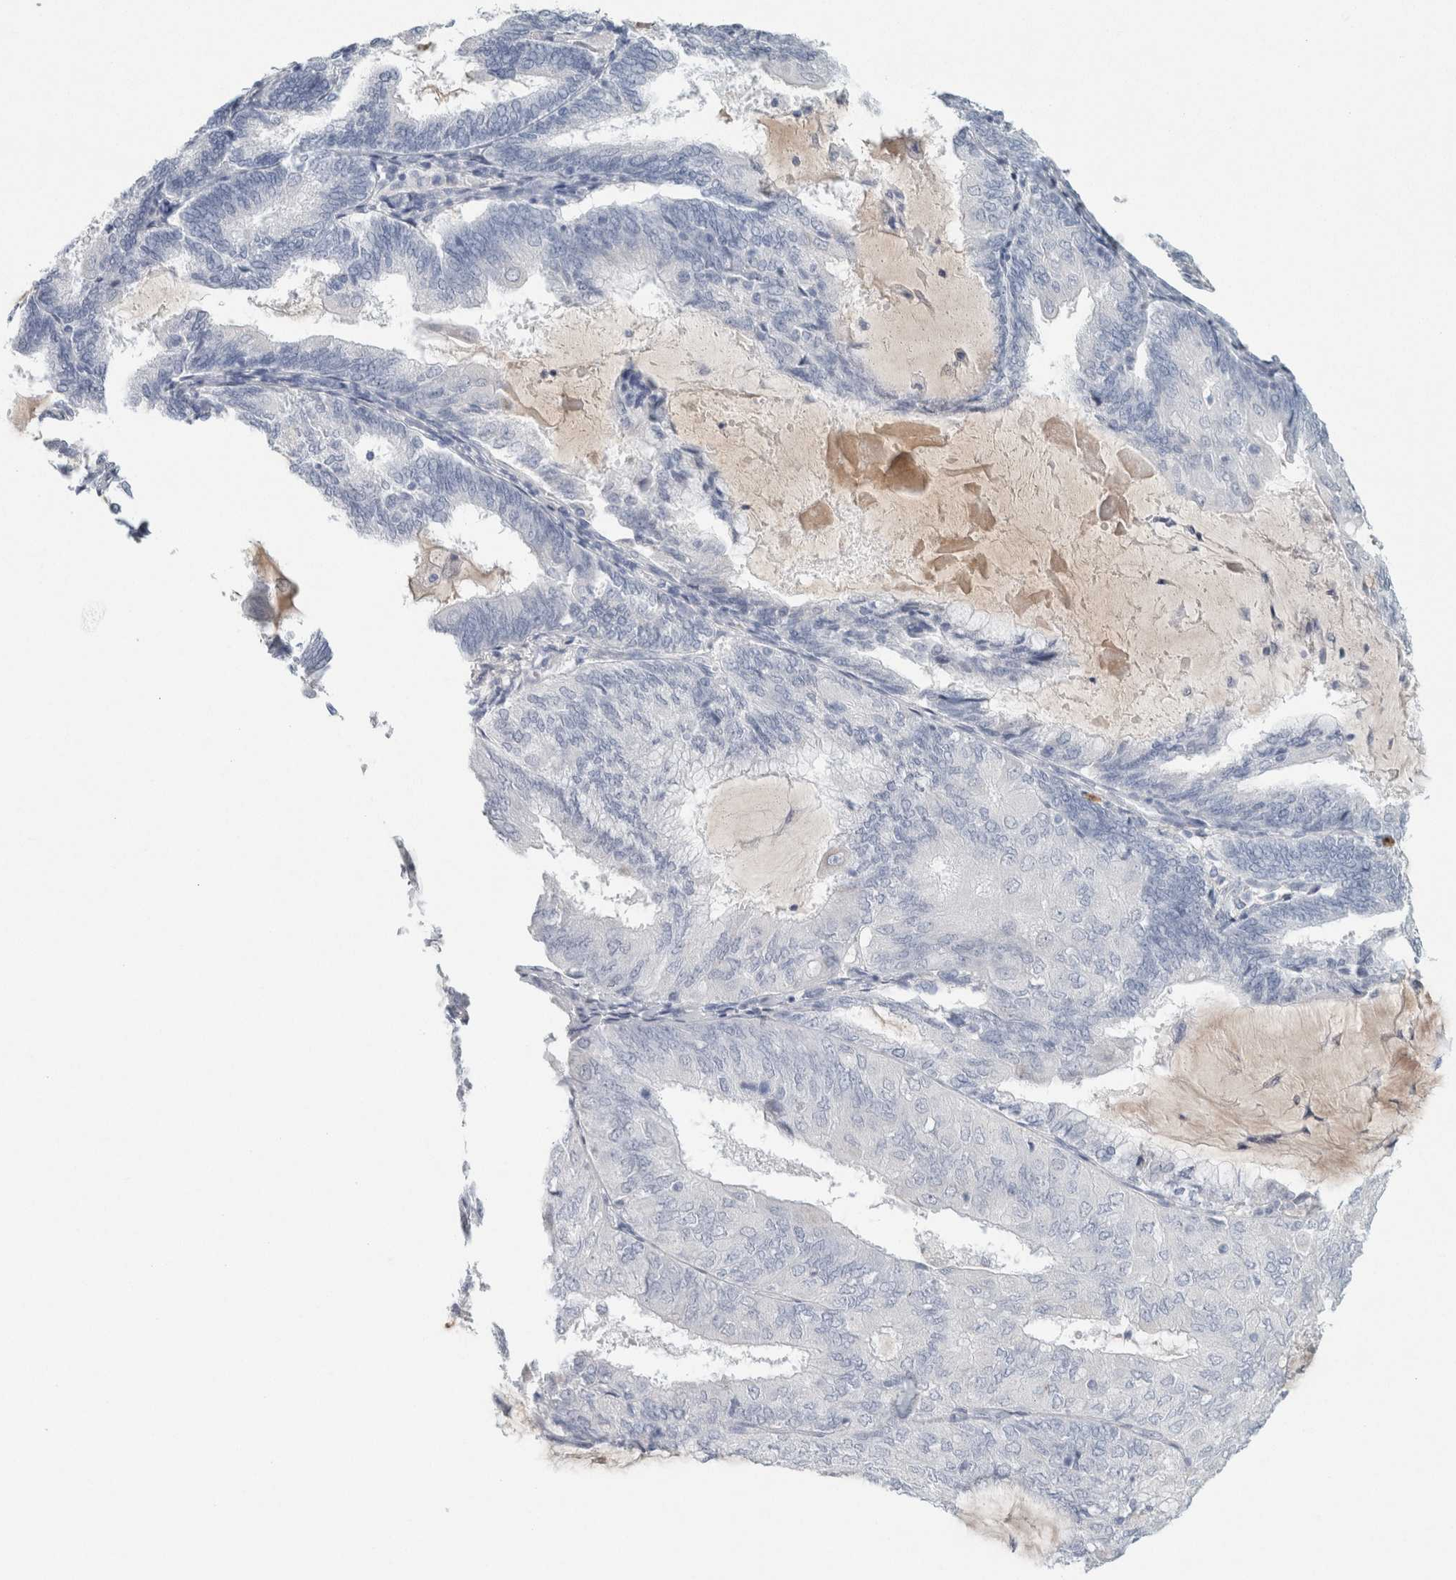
{"staining": {"intensity": "negative", "quantity": "none", "location": "none"}, "tissue": "endometrial cancer", "cell_type": "Tumor cells", "image_type": "cancer", "snomed": [{"axis": "morphology", "description": "Adenocarcinoma, NOS"}, {"axis": "topography", "description": "Endometrium"}], "caption": "This micrograph is of endometrial cancer (adenocarcinoma) stained with immunohistochemistry to label a protein in brown with the nuclei are counter-stained blue. There is no positivity in tumor cells.", "gene": "IL6", "patient": {"sex": "female", "age": 81}}